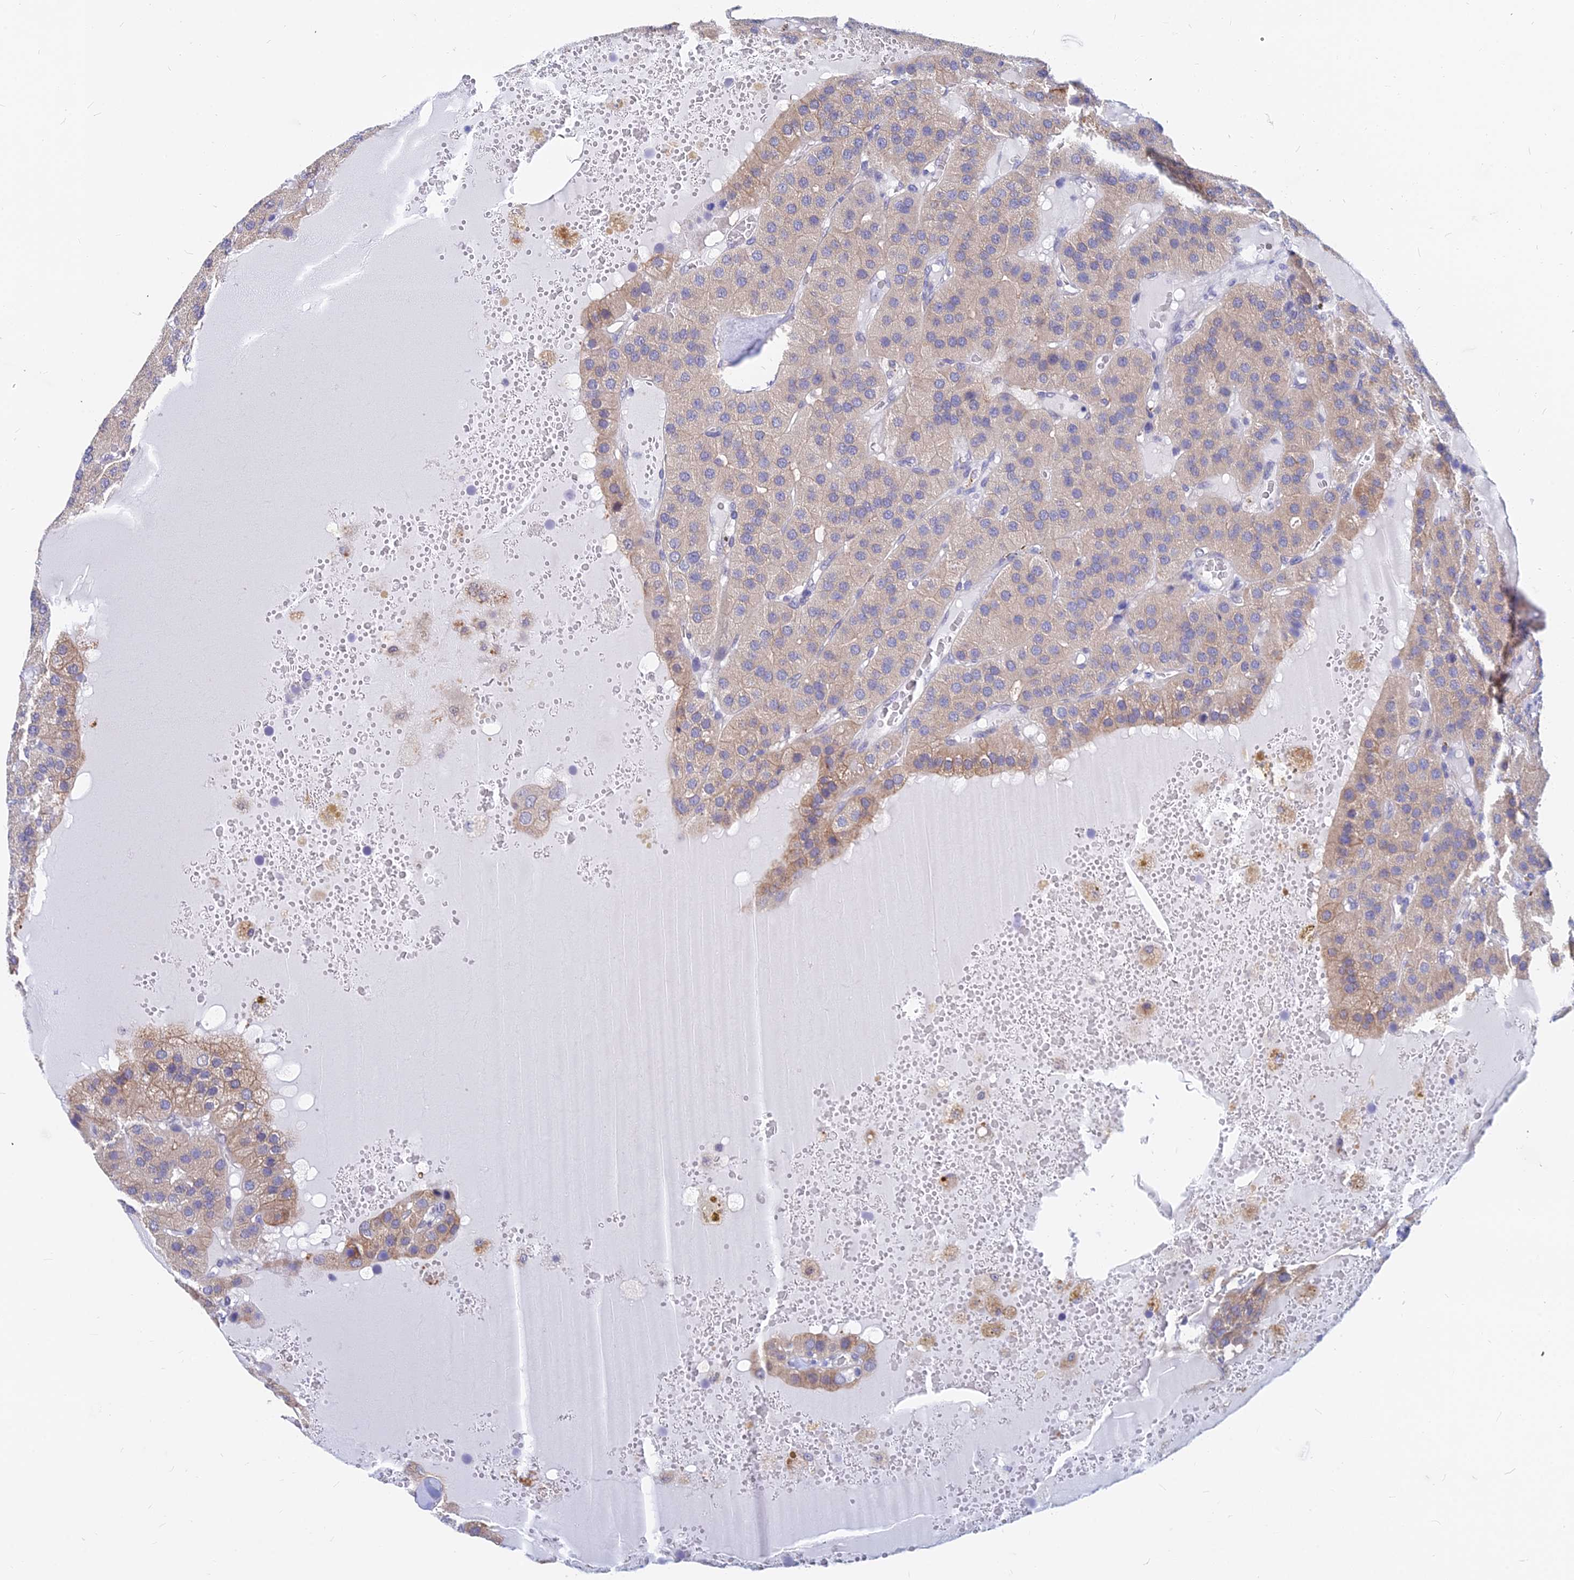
{"staining": {"intensity": "weak", "quantity": ">75%", "location": "cytoplasmic/membranous"}, "tissue": "parathyroid gland", "cell_type": "Glandular cells", "image_type": "normal", "snomed": [{"axis": "morphology", "description": "Normal tissue, NOS"}, {"axis": "morphology", "description": "Adenoma, NOS"}, {"axis": "topography", "description": "Parathyroid gland"}], "caption": "A brown stain labels weak cytoplasmic/membranous staining of a protein in glandular cells of benign human parathyroid gland. (brown staining indicates protein expression, while blue staining denotes nuclei).", "gene": "B3GALT4", "patient": {"sex": "female", "age": 86}}